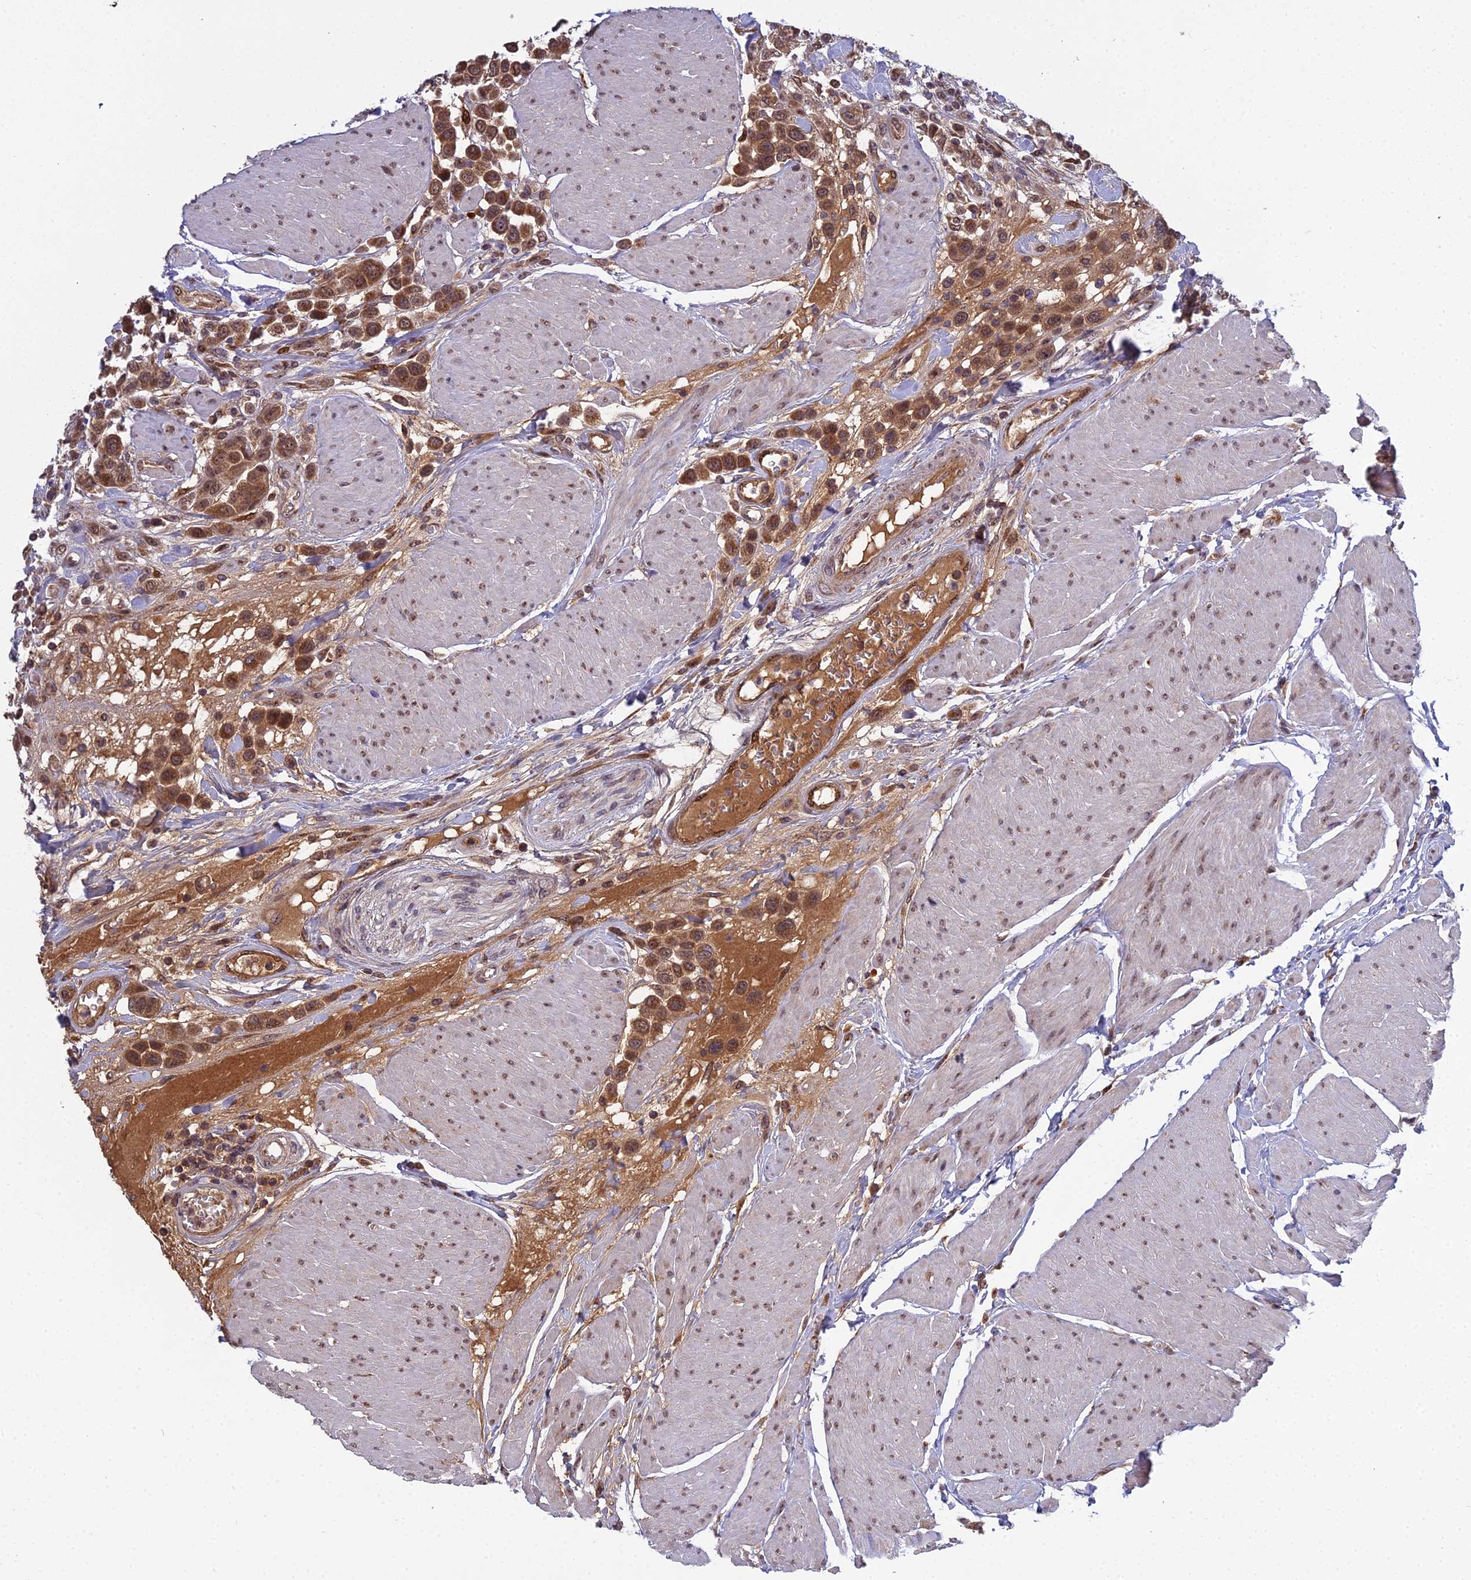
{"staining": {"intensity": "moderate", "quantity": ">75%", "location": "cytoplasmic/membranous,nuclear"}, "tissue": "urothelial cancer", "cell_type": "Tumor cells", "image_type": "cancer", "snomed": [{"axis": "morphology", "description": "Urothelial carcinoma, High grade"}, {"axis": "topography", "description": "Urinary bladder"}], "caption": "Immunohistochemistry of human high-grade urothelial carcinoma displays medium levels of moderate cytoplasmic/membranous and nuclear positivity in approximately >75% of tumor cells. (brown staining indicates protein expression, while blue staining denotes nuclei).", "gene": "MEOX1", "patient": {"sex": "male", "age": 50}}